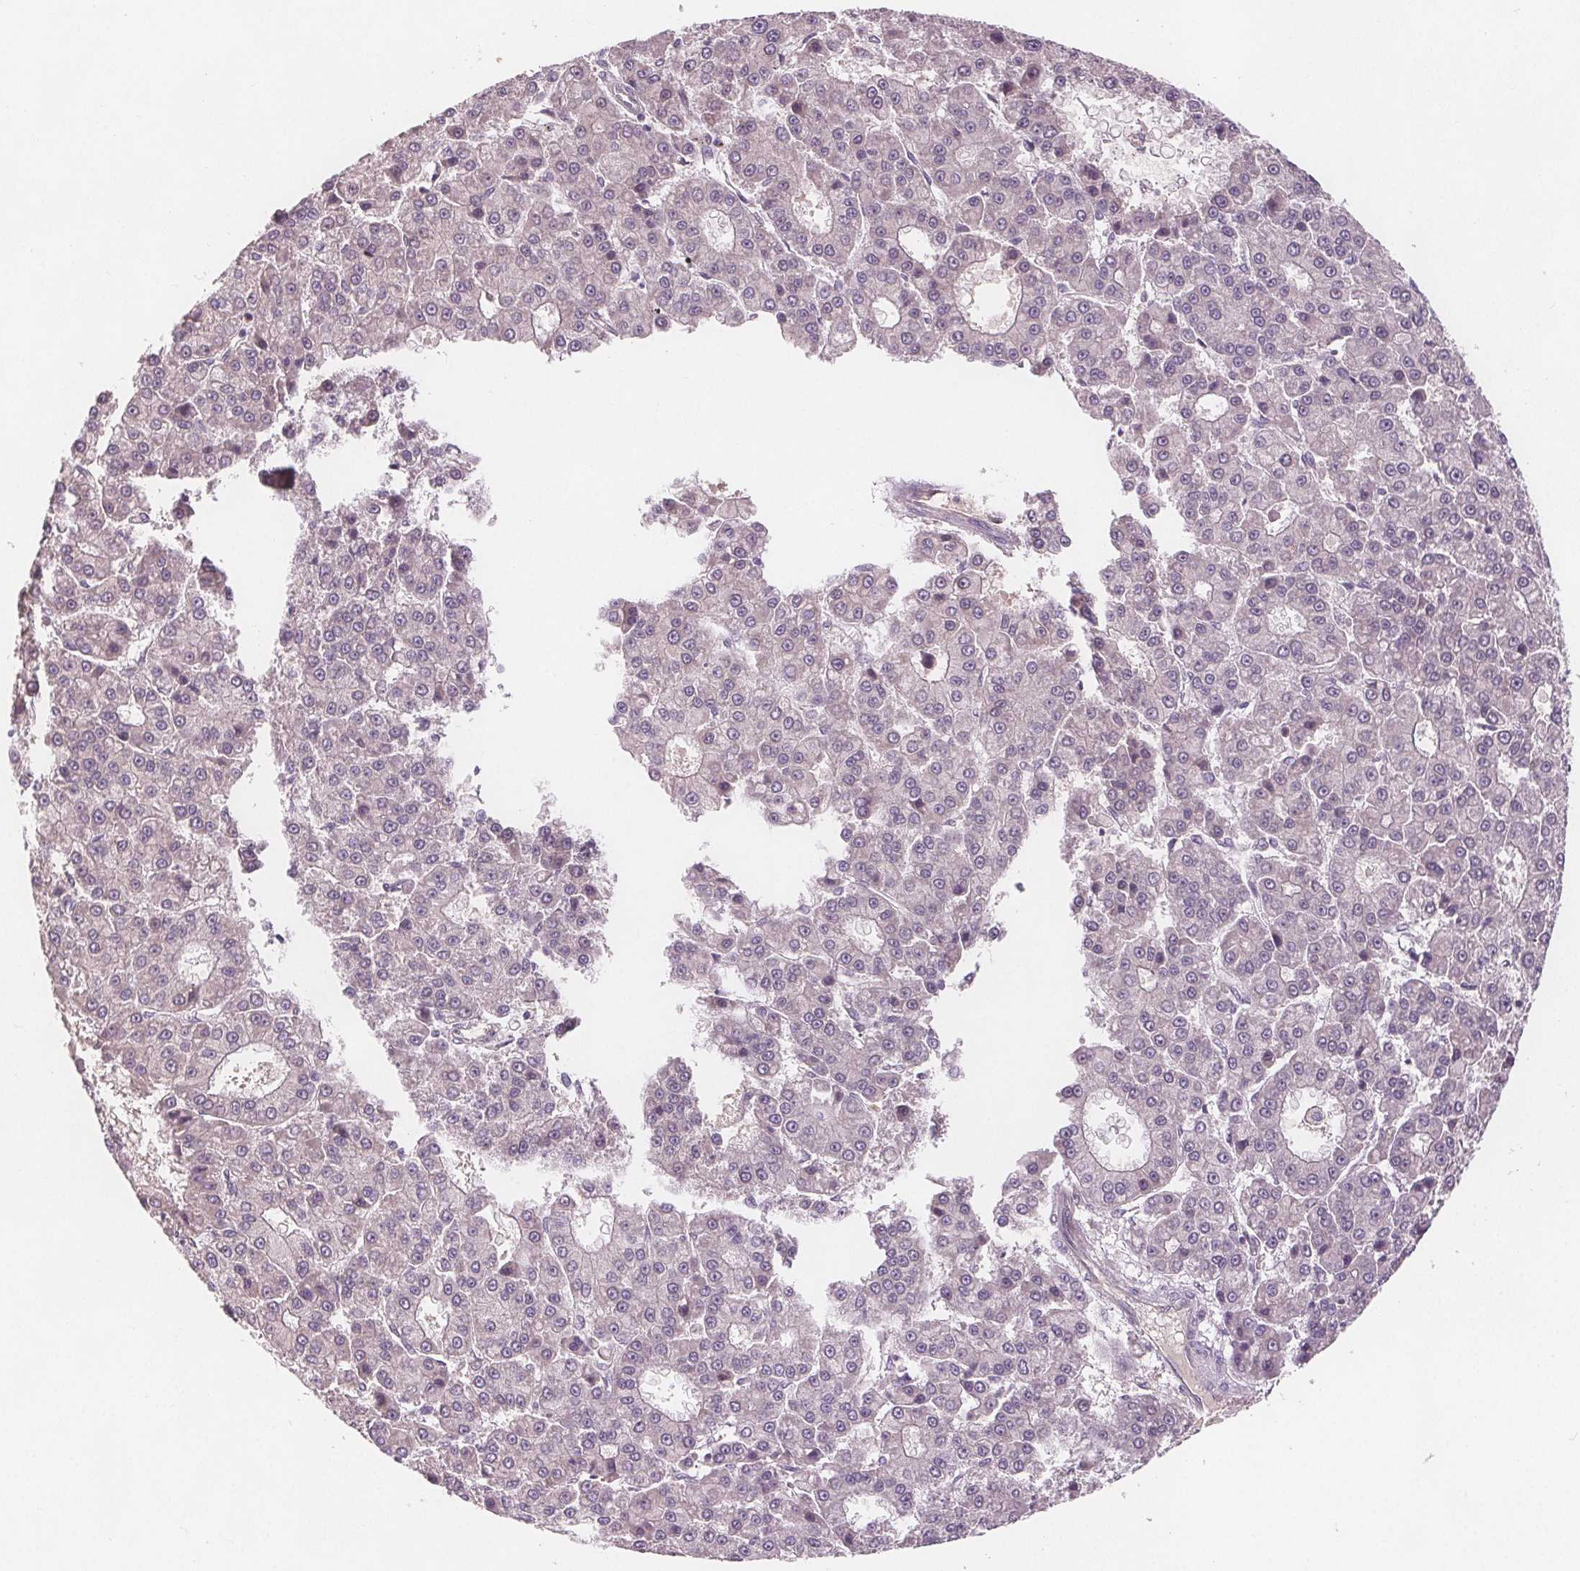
{"staining": {"intensity": "negative", "quantity": "none", "location": "none"}, "tissue": "liver cancer", "cell_type": "Tumor cells", "image_type": "cancer", "snomed": [{"axis": "morphology", "description": "Carcinoma, Hepatocellular, NOS"}, {"axis": "topography", "description": "Liver"}], "caption": "A histopathology image of human hepatocellular carcinoma (liver) is negative for staining in tumor cells.", "gene": "TMEM80", "patient": {"sex": "male", "age": 70}}